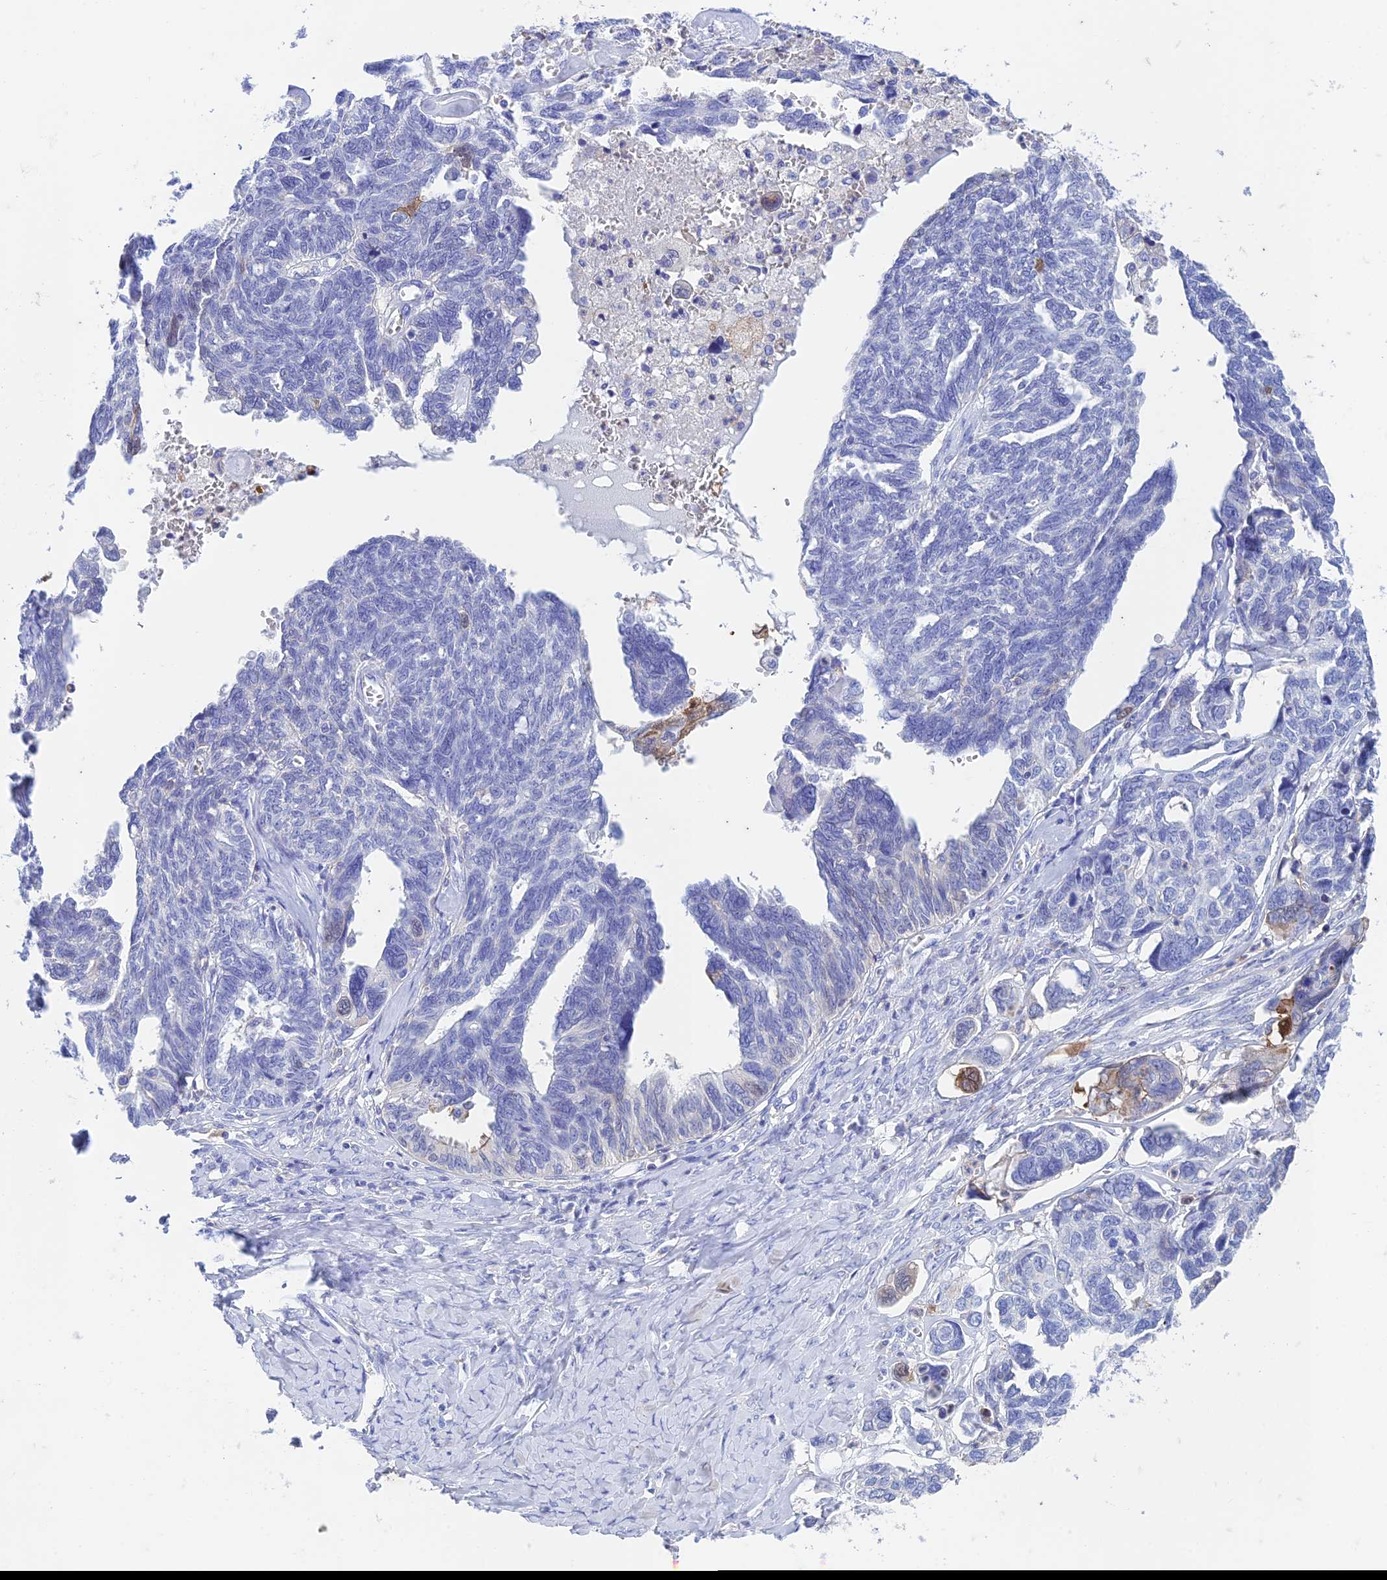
{"staining": {"intensity": "negative", "quantity": "none", "location": "none"}, "tissue": "ovarian cancer", "cell_type": "Tumor cells", "image_type": "cancer", "snomed": [{"axis": "morphology", "description": "Cystadenocarcinoma, serous, NOS"}, {"axis": "topography", "description": "Ovary"}], "caption": "Ovarian serous cystadenocarcinoma was stained to show a protein in brown. There is no significant expression in tumor cells. (DAB immunohistochemistry (IHC) visualized using brightfield microscopy, high magnification).", "gene": "FGF7", "patient": {"sex": "female", "age": 79}}